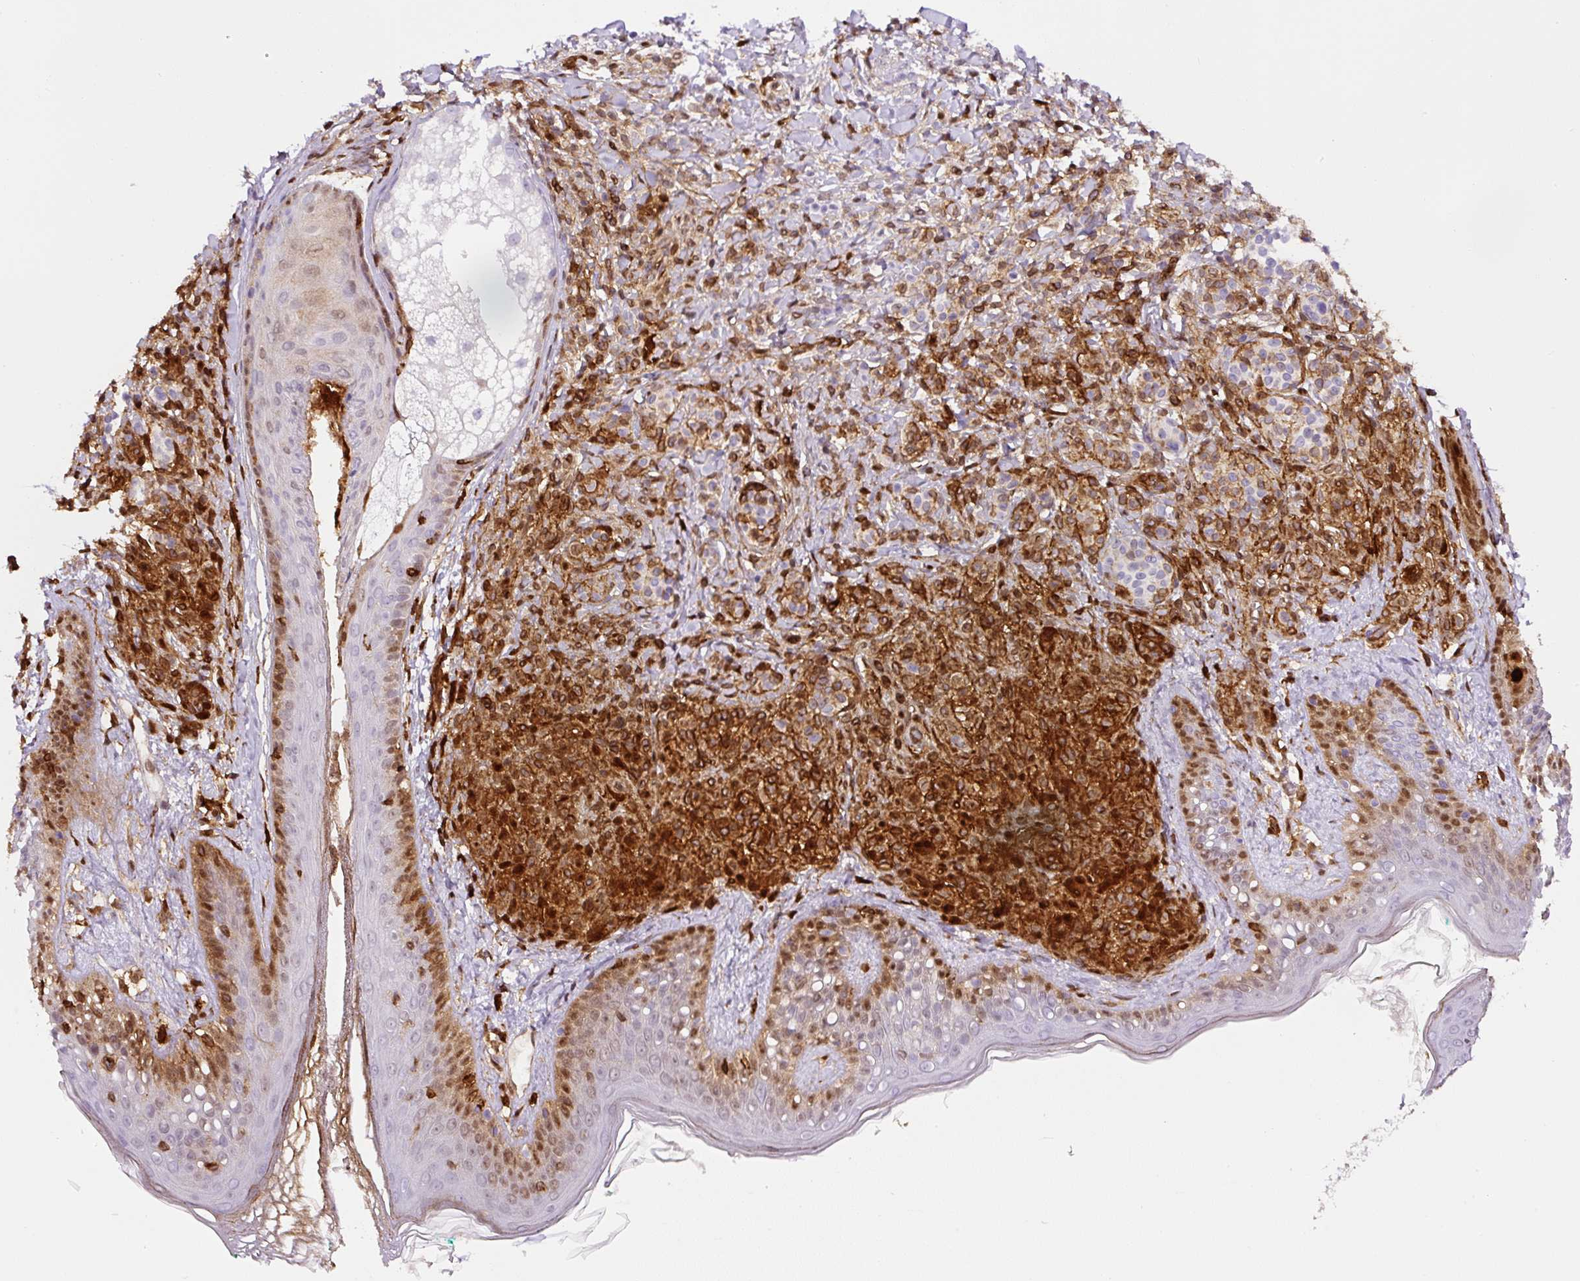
{"staining": {"intensity": "strong", "quantity": ">75%", "location": "cytoplasmic/membranous,nuclear"}, "tissue": "skin", "cell_type": "Fibroblasts", "image_type": "normal", "snomed": [{"axis": "morphology", "description": "Normal tissue, NOS"}, {"axis": "topography", "description": "Skin"}], "caption": "A high amount of strong cytoplasmic/membranous,nuclear staining is identified in approximately >75% of fibroblasts in normal skin.", "gene": "ANXA1", "patient": {"sex": "male", "age": 16}}